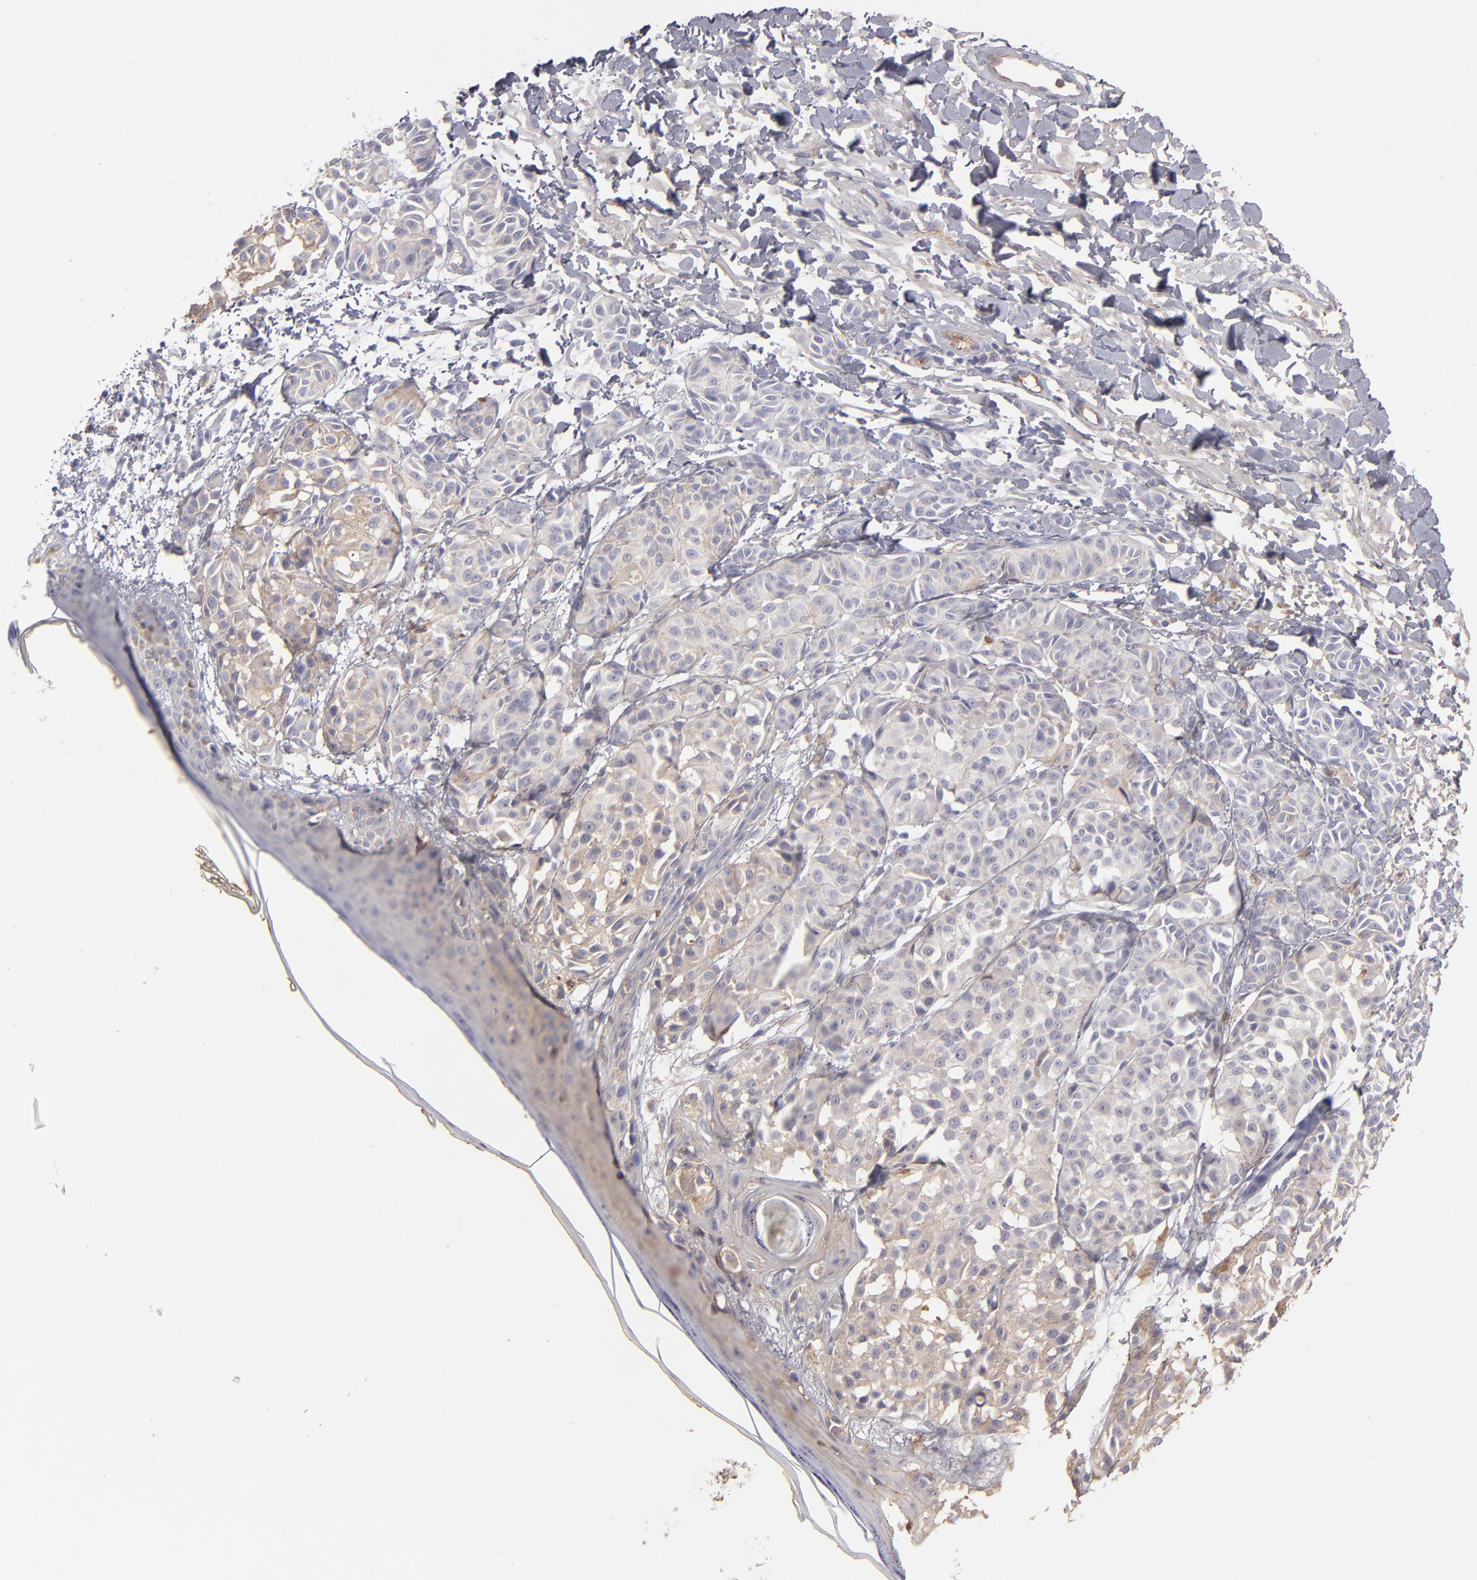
{"staining": {"intensity": "negative", "quantity": "none", "location": "none"}, "tissue": "melanoma", "cell_type": "Tumor cells", "image_type": "cancer", "snomed": [{"axis": "morphology", "description": "Malignant melanoma, NOS"}, {"axis": "topography", "description": "Skin"}], "caption": "DAB immunohistochemical staining of malignant melanoma exhibits no significant expression in tumor cells.", "gene": "ABCC4", "patient": {"sex": "male", "age": 76}}